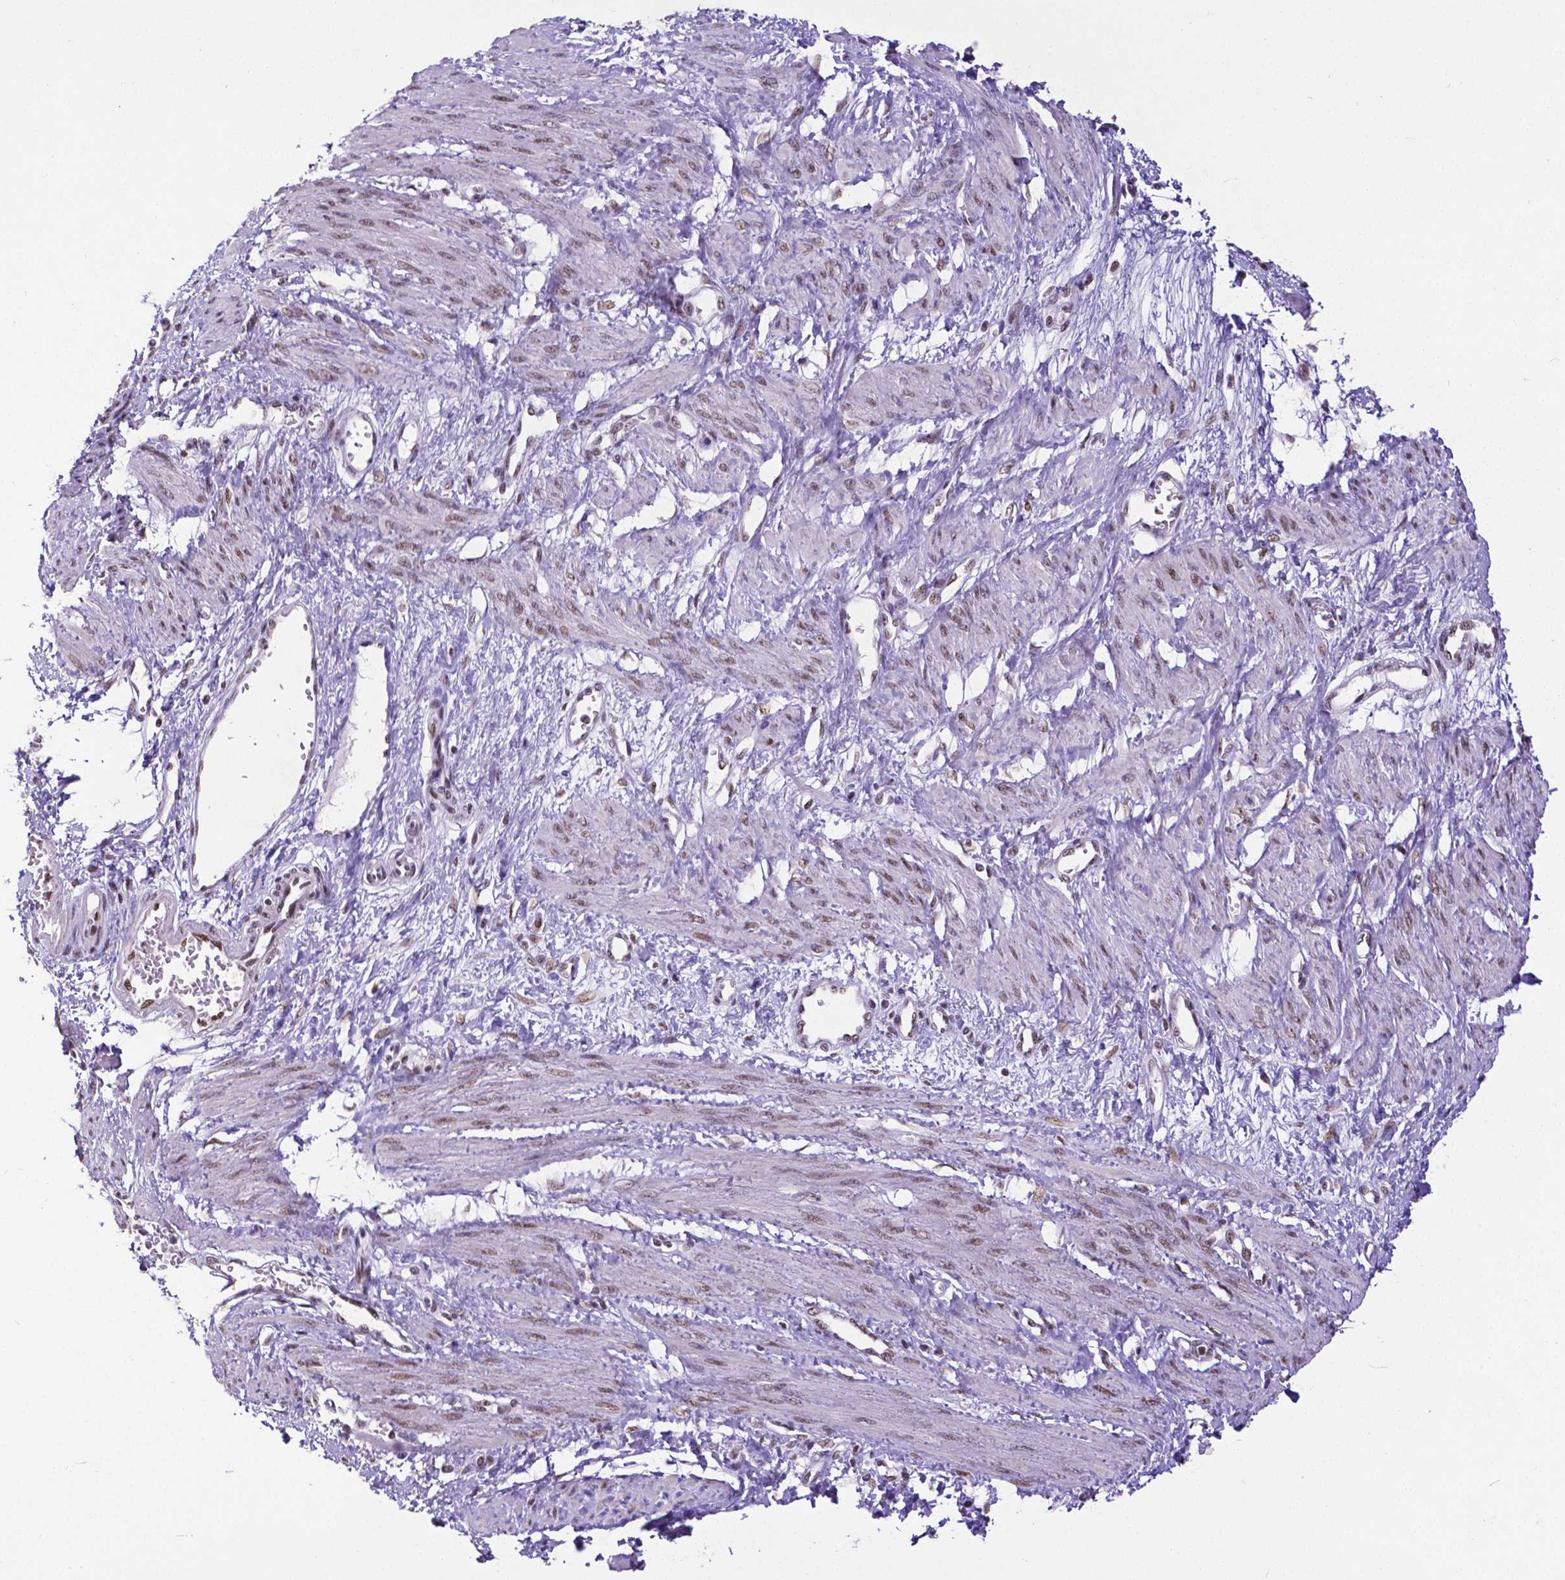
{"staining": {"intensity": "moderate", "quantity": "25%-75%", "location": "nuclear"}, "tissue": "smooth muscle", "cell_type": "Smooth muscle cells", "image_type": "normal", "snomed": [{"axis": "morphology", "description": "Normal tissue, NOS"}, {"axis": "topography", "description": "Smooth muscle"}, {"axis": "topography", "description": "Uterus"}], "caption": "Moderate nuclear staining is seen in approximately 25%-75% of smooth muscle cells in benign smooth muscle.", "gene": "ATRX", "patient": {"sex": "female", "age": 39}}